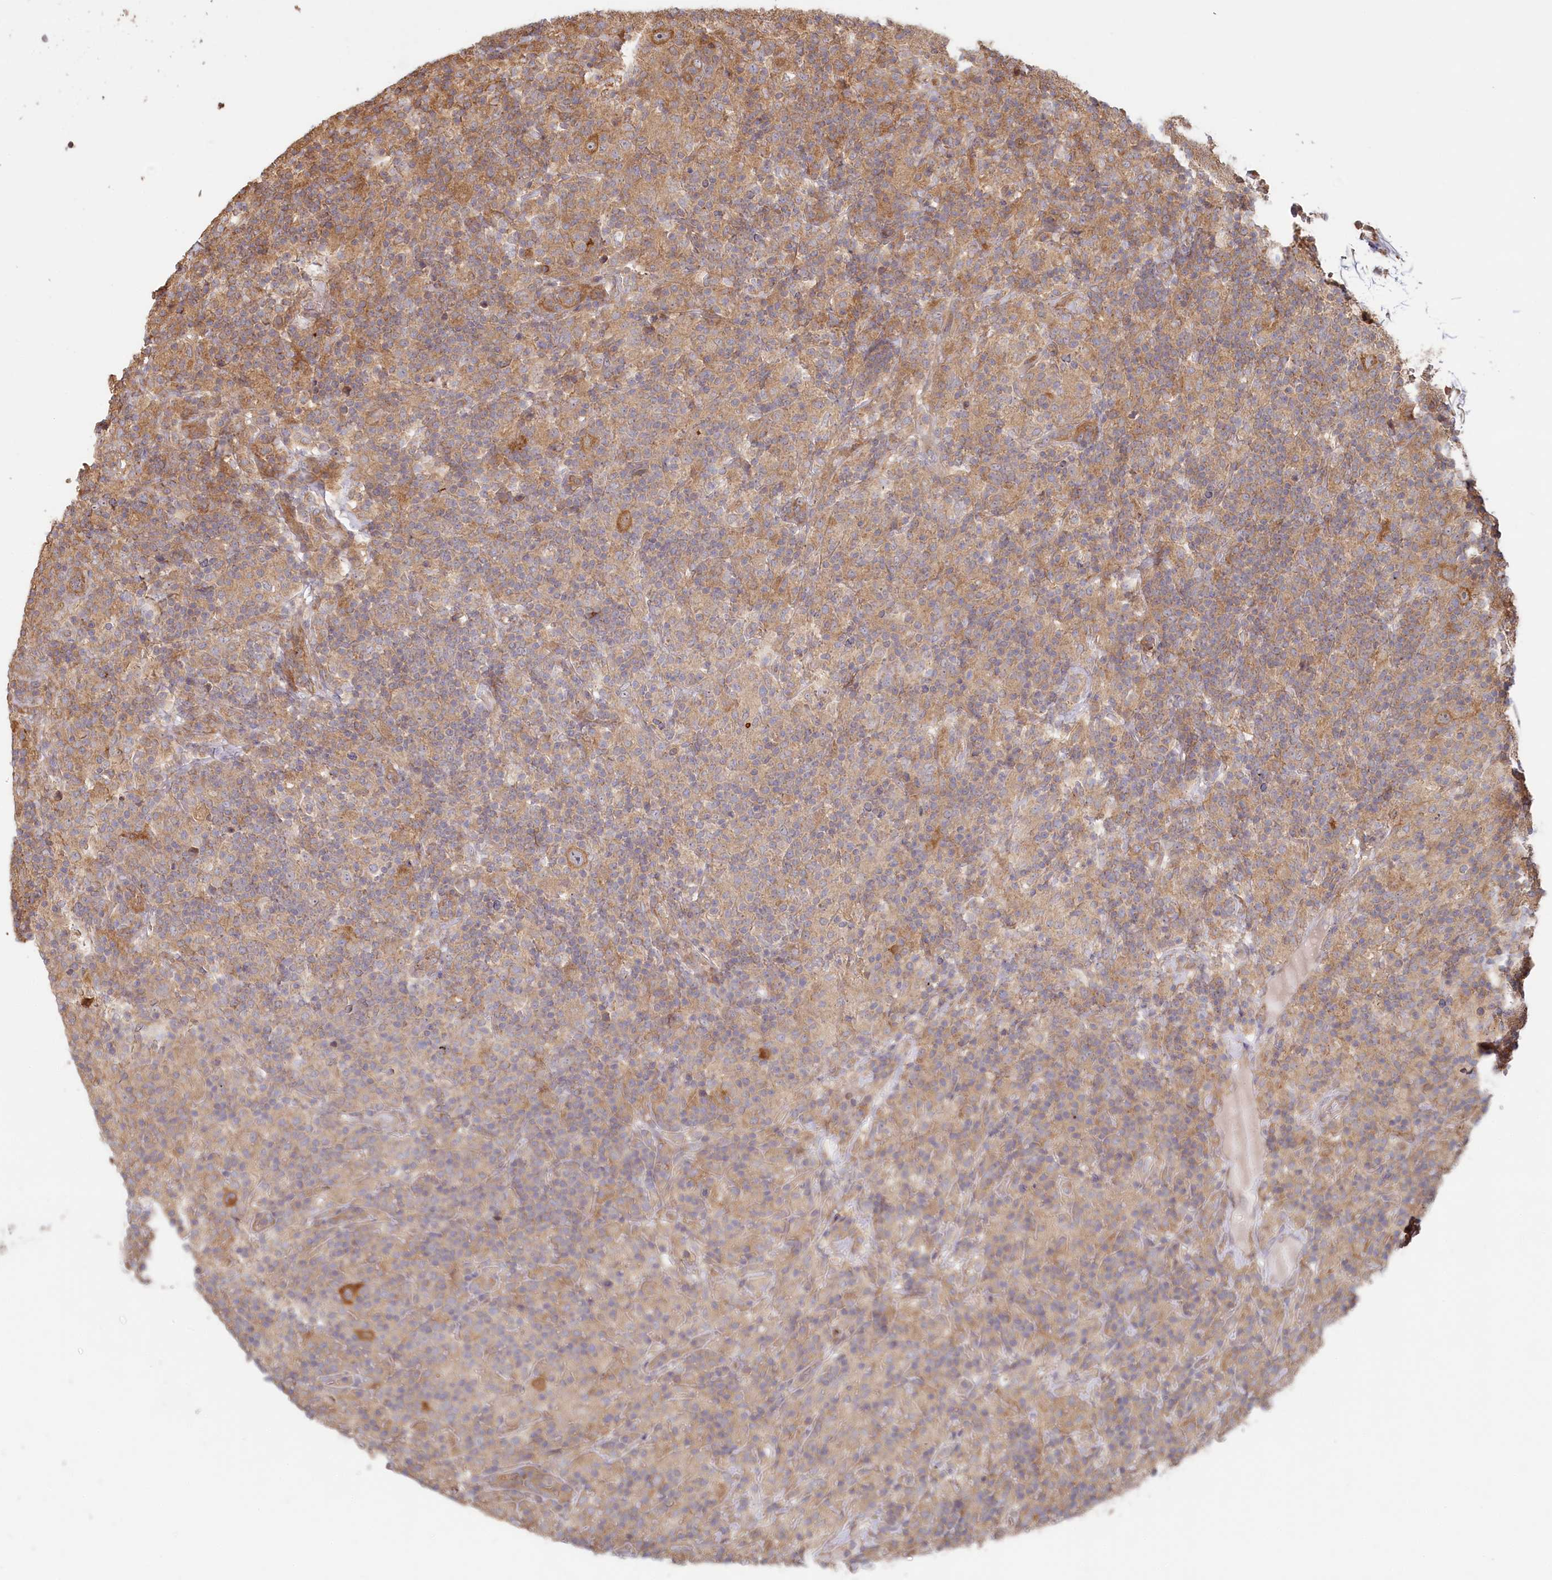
{"staining": {"intensity": "moderate", "quantity": ">75%", "location": "cytoplasmic/membranous"}, "tissue": "lymphoma", "cell_type": "Tumor cells", "image_type": "cancer", "snomed": [{"axis": "morphology", "description": "Hodgkin's disease, NOS"}, {"axis": "topography", "description": "Lymph node"}], "caption": "IHC staining of Hodgkin's disease, which displays medium levels of moderate cytoplasmic/membranous staining in approximately >75% of tumor cells indicating moderate cytoplasmic/membranous protein positivity. The staining was performed using DAB (3,3'-diaminobenzidine) (brown) for protein detection and nuclei were counterstained in hematoxylin (blue).", "gene": "HAL", "patient": {"sex": "male", "age": 70}}